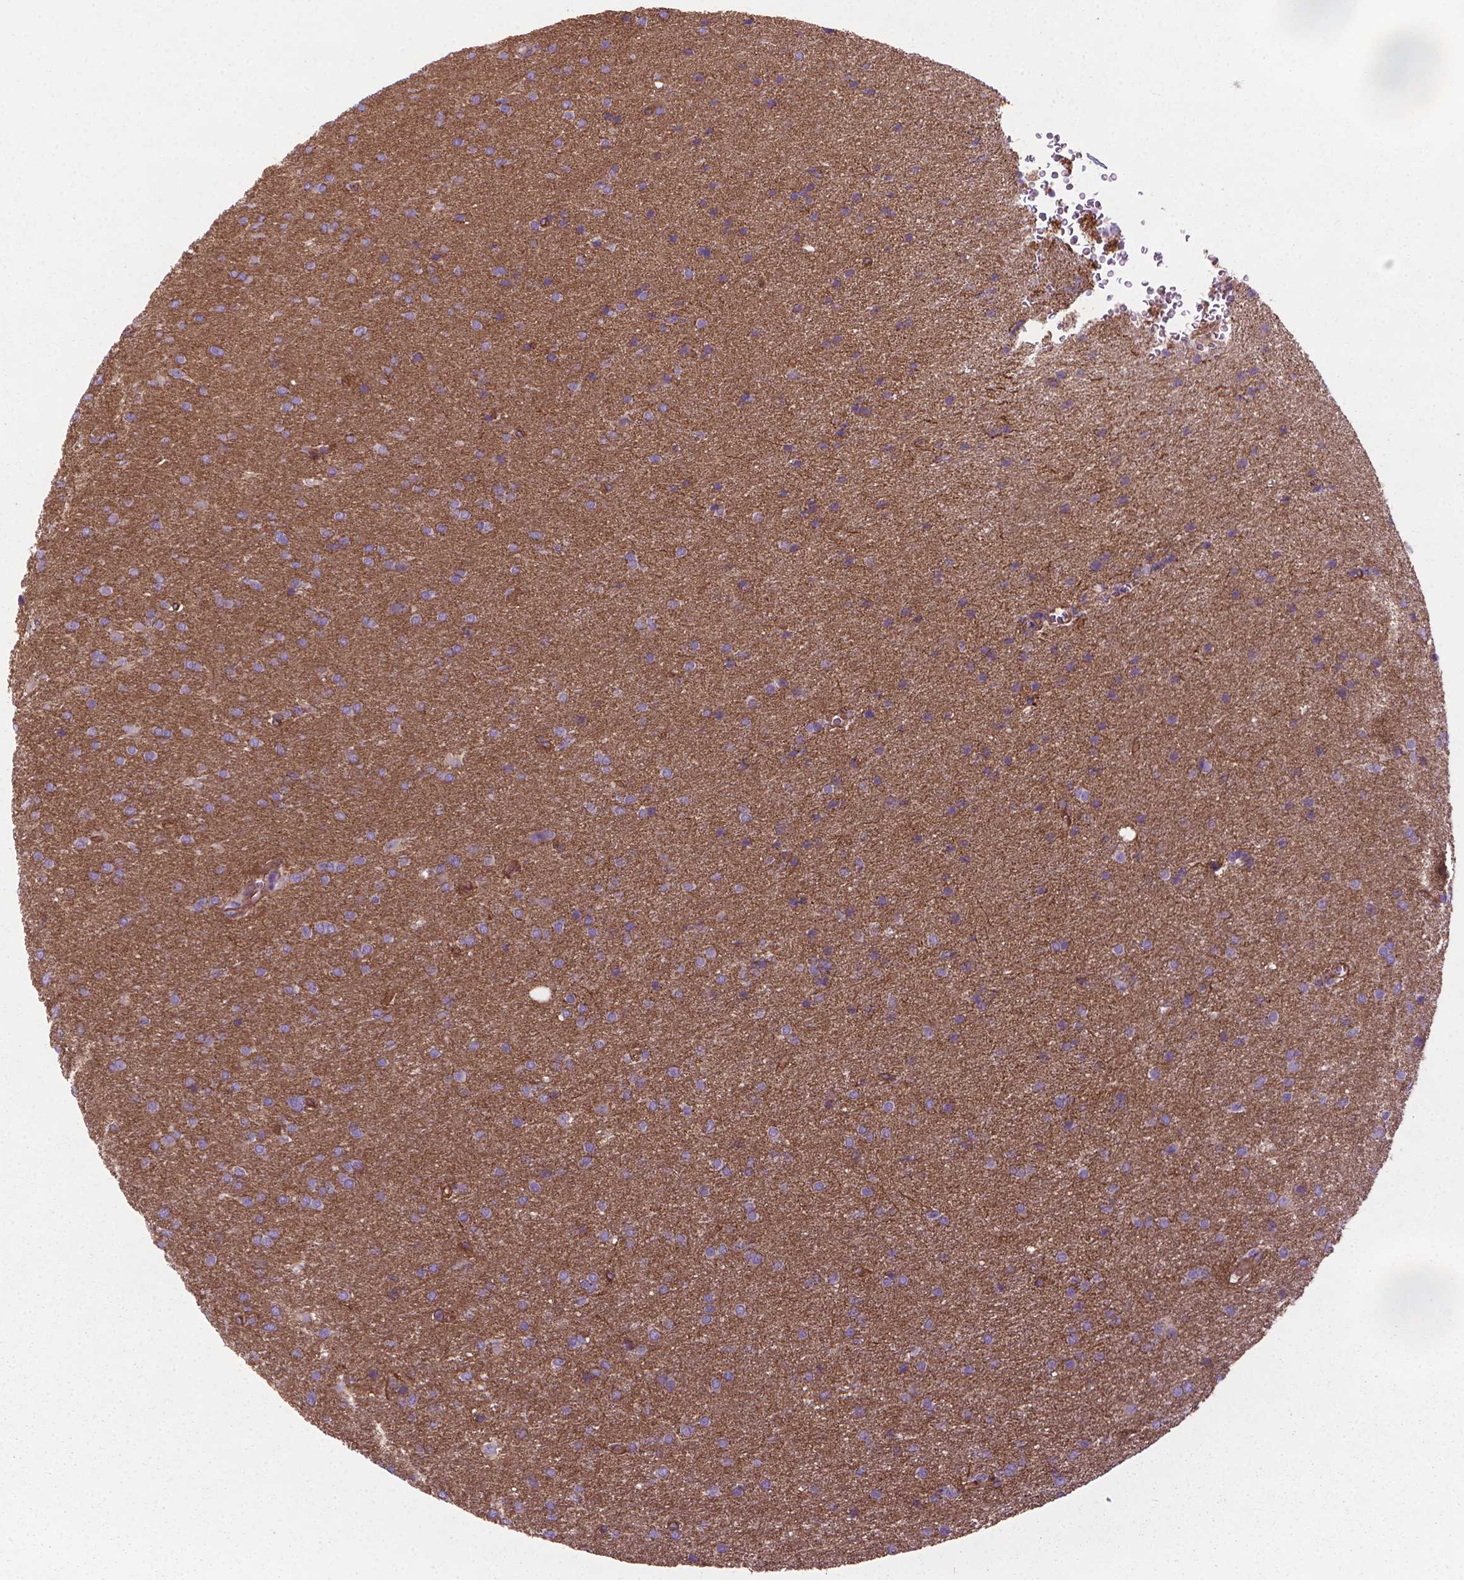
{"staining": {"intensity": "negative", "quantity": "none", "location": "none"}, "tissue": "glioma", "cell_type": "Tumor cells", "image_type": "cancer", "snomed": [{"axis": "morphology", "description": "Glioma, malignant, Low grade"}, {"axis": "topography", "description": "Brain"}], "caption": "An immunohistochemistry micrograph of glioma is shown. There is no staining in tumor cells of glioma.", "gene": "TENT5A", "patient": {"sex": "female", "age": 32}}